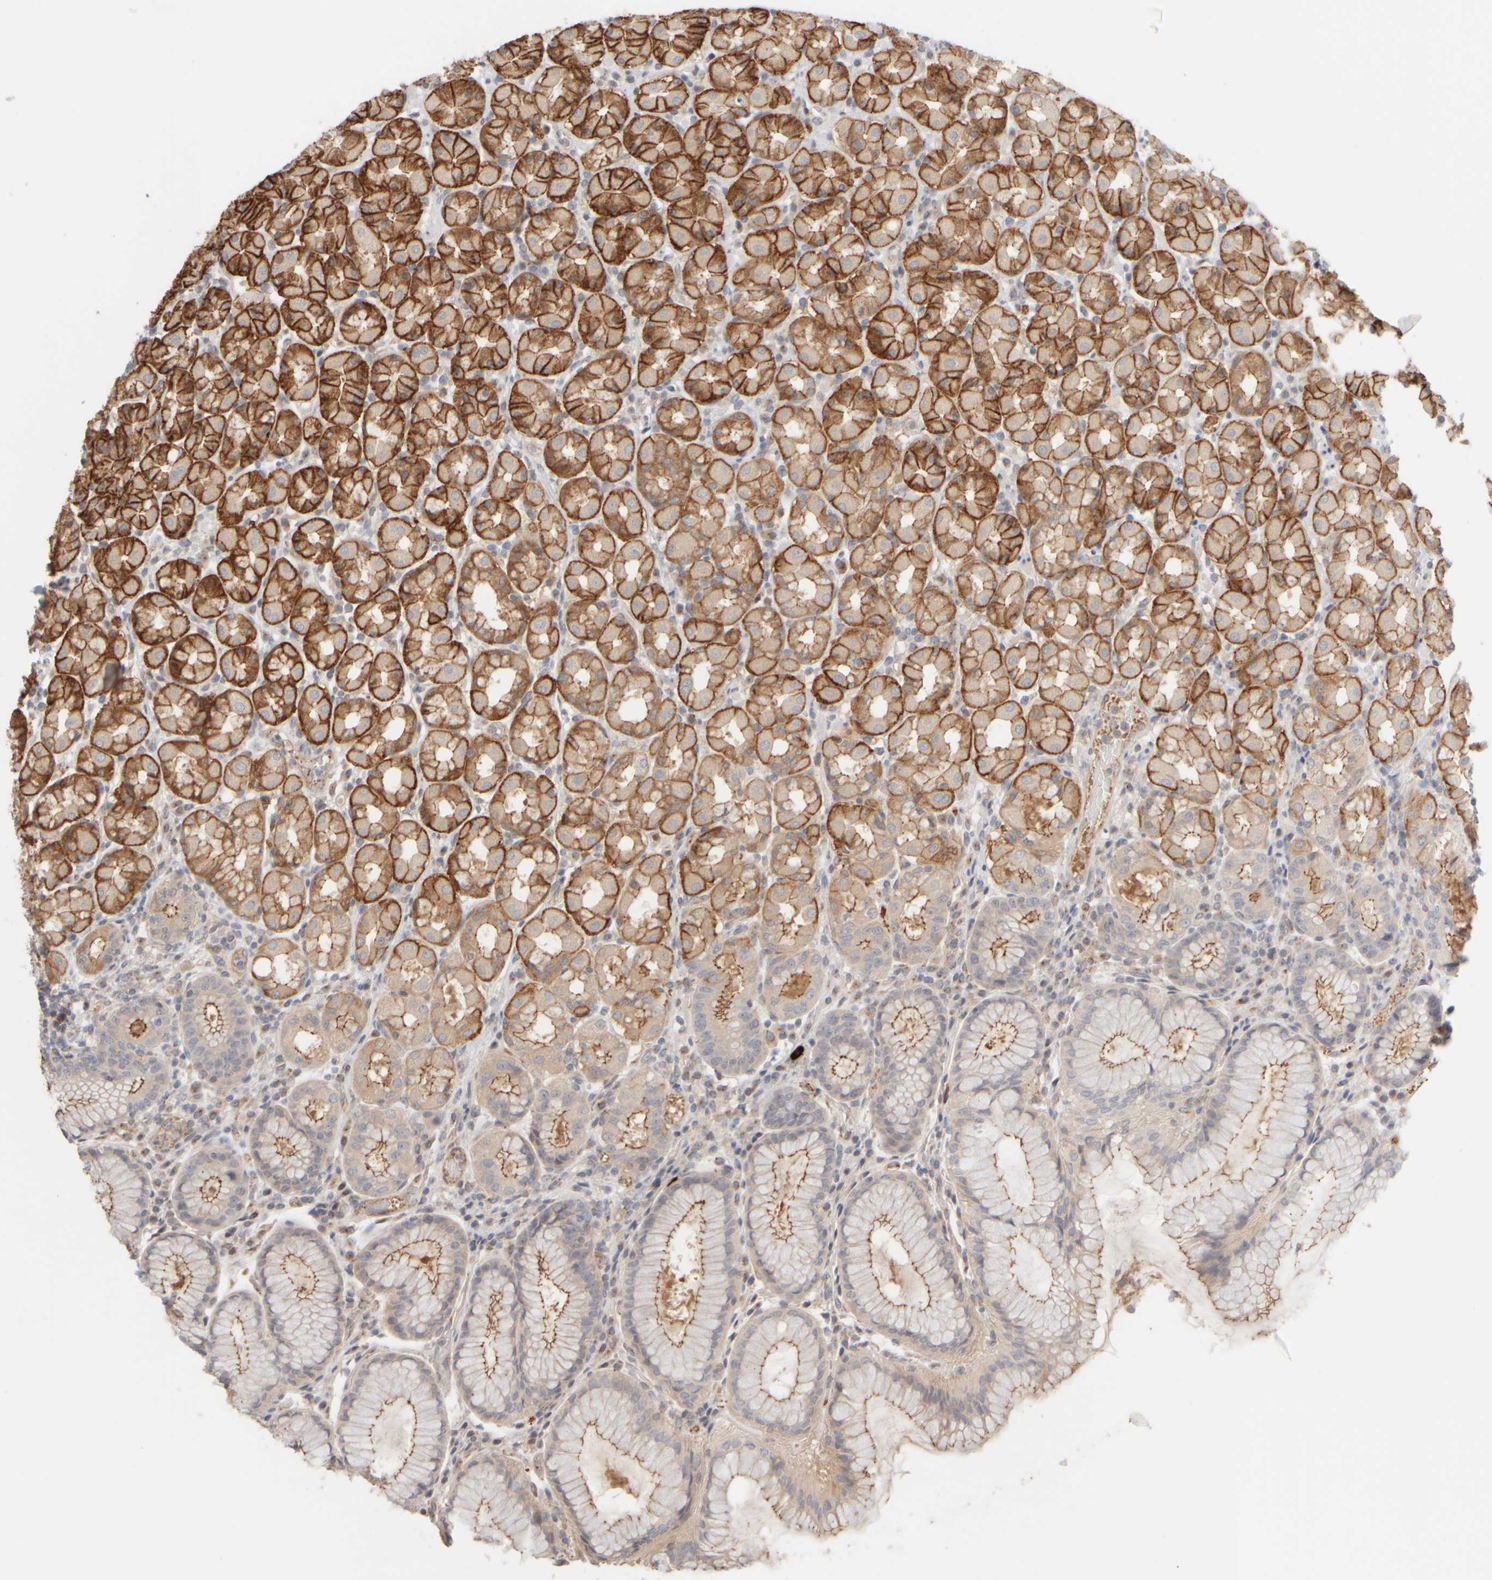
{"staining": {"intensity": "strong", "quantity": "25%-75%", "location": "cytoplasmic/membranous"}, "tissue": "stomach", "cell_type": "Glandular cells", "image_type": "normal", "snomed": [{"axis": "morphology", "description": "Normal tissue, NOS"}, {"axis": "topography", "description": "Stomach, lower"}], "caption": "Glandular cells reveal strong cytoplasmic/membranous positivity in approximately 25%-75% of cells in benign stomach.", "gene": "GOPC", "patient": {"sex": "female", "age": 56}}